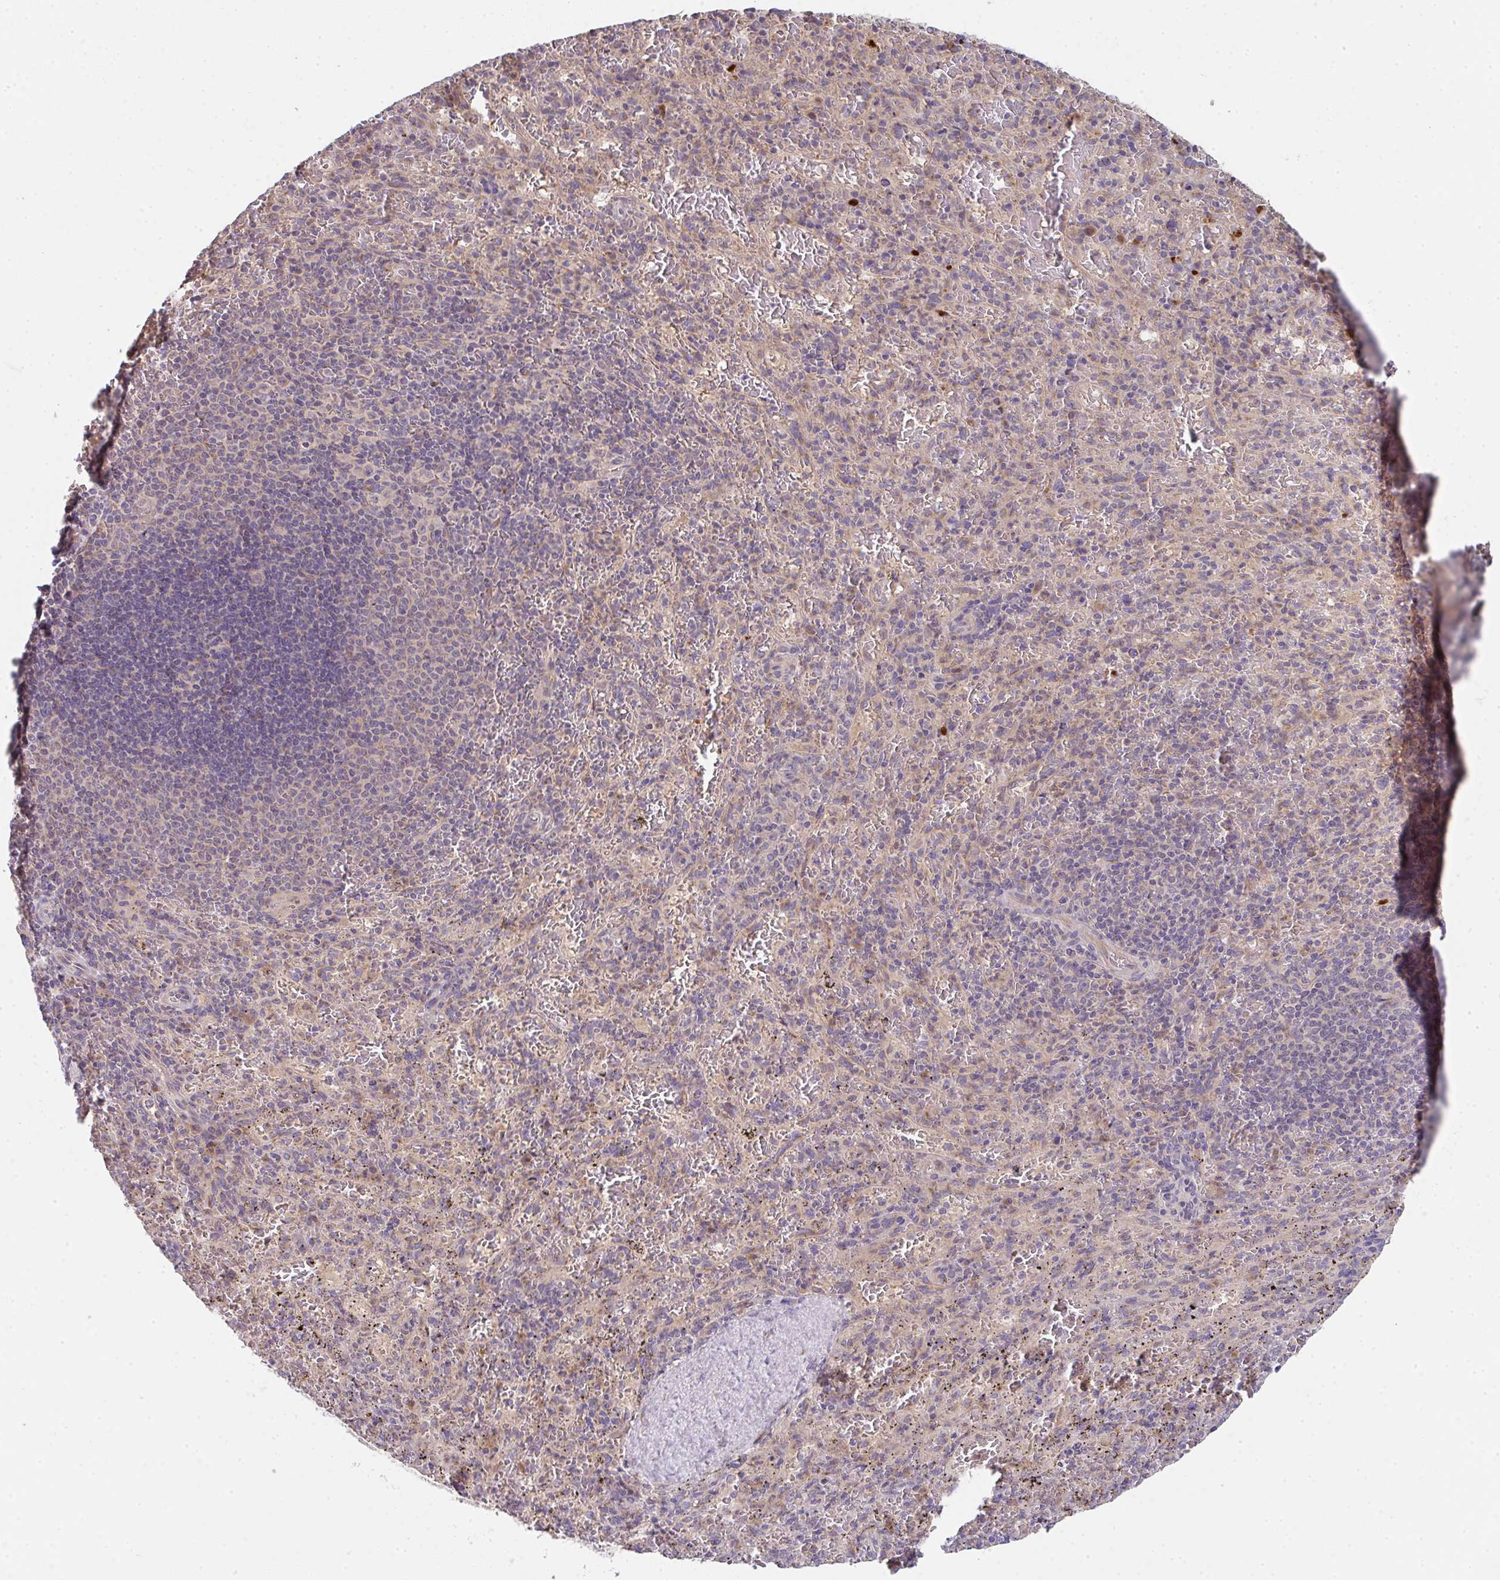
{"staining": {"intensity": "negative", "quantity": "none", "location": "none"}, "tissue": "spleen", "cell_type": "Cells in red pulp", "image_type": "normal", "snomed": [{"axis": "morphology", "description": "Normal tissue, NOS"}, {"axis": "topography", "description": "Spleen"}], "caption": "Spleen was stained to show a protein in brown. There is no significant staining in cells in red pulp. (Immunohistochemistry, brightfield microscopy, high magnification).", "gene": "TSPAN31", "patient": {"sex": "male", "age": 57}}